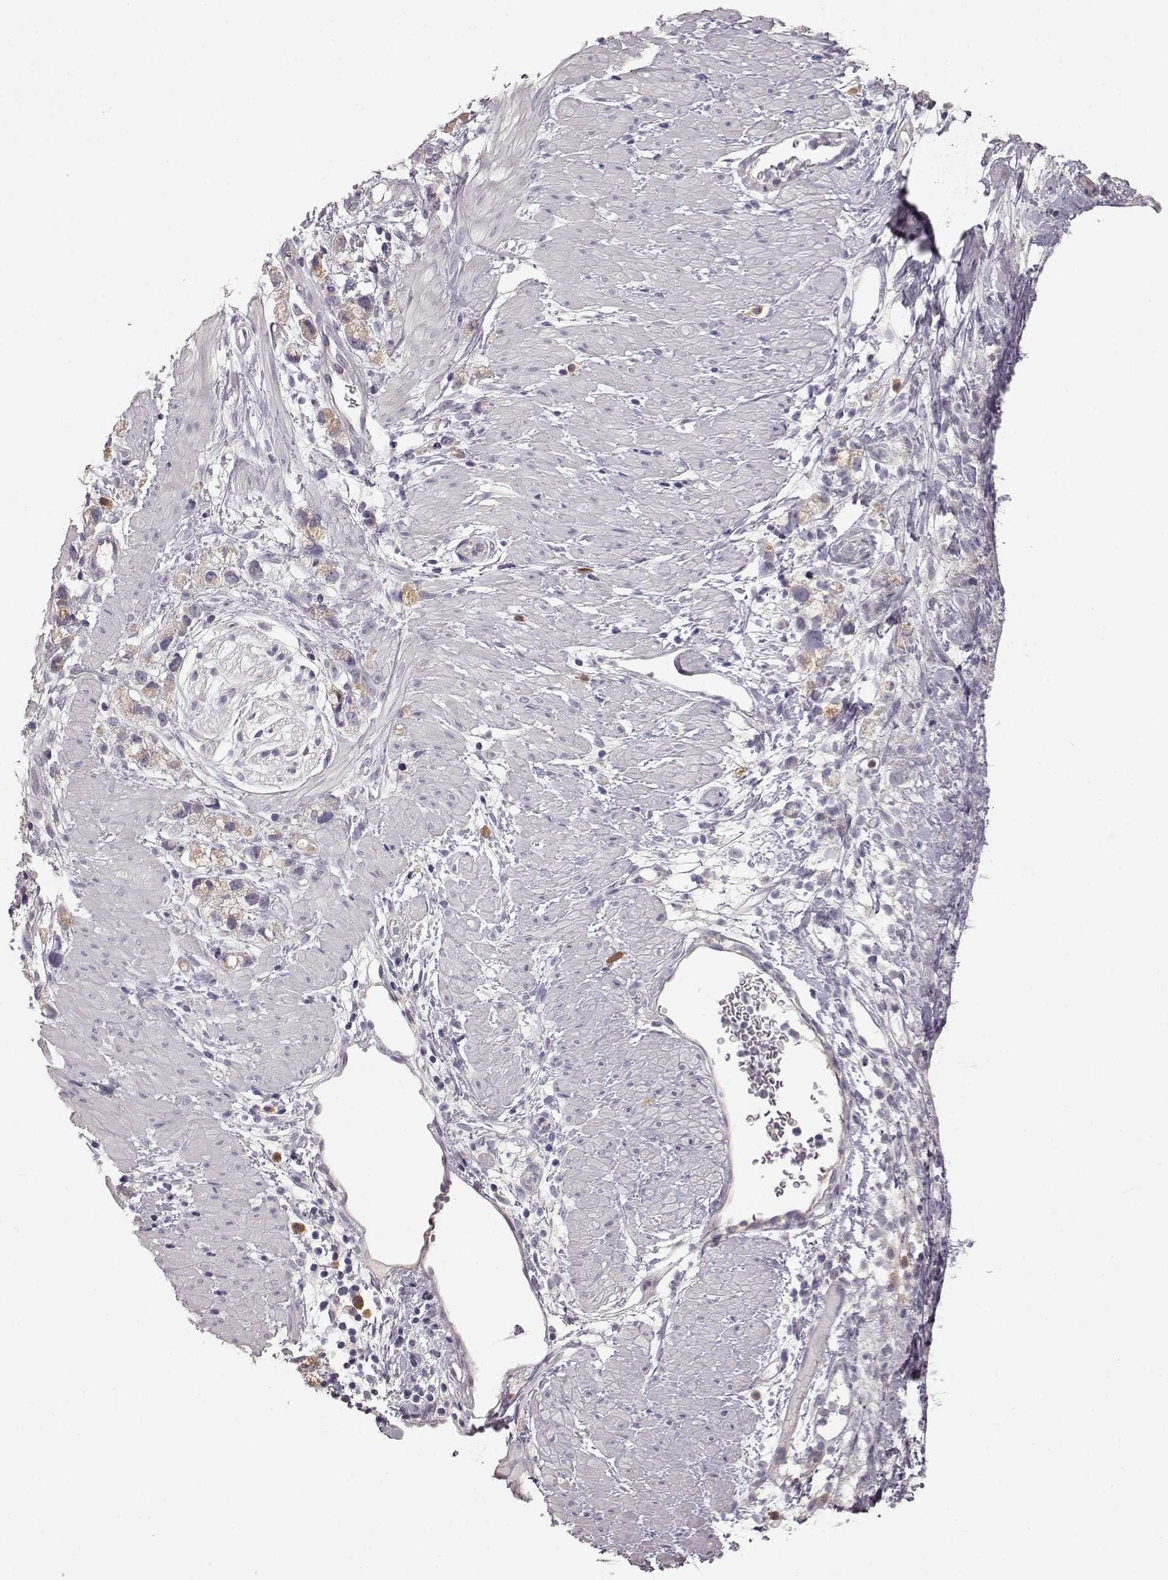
{"staining": {"intensity": "weak", "quantity": ">75%", "location": "cytoplasmic/membranous"}, "tissue": "stomach cancer", "cell_type": "Tumor cells", "image_type": "cancer", "snomed": [{"axis": "morphology", "description": "Adenocarcinoma, NOS"}, {"axis": "topography", "description": "Stomach"}], "caption": "Weak cytoplasmic/membranous expression for a protein is appreciated in about >75% of tumor cells of stomach adenocarcinoma using immunohistochemistry (IHC).", "gene": "GHR", "patient": {"sex": "female", "age": 59}}